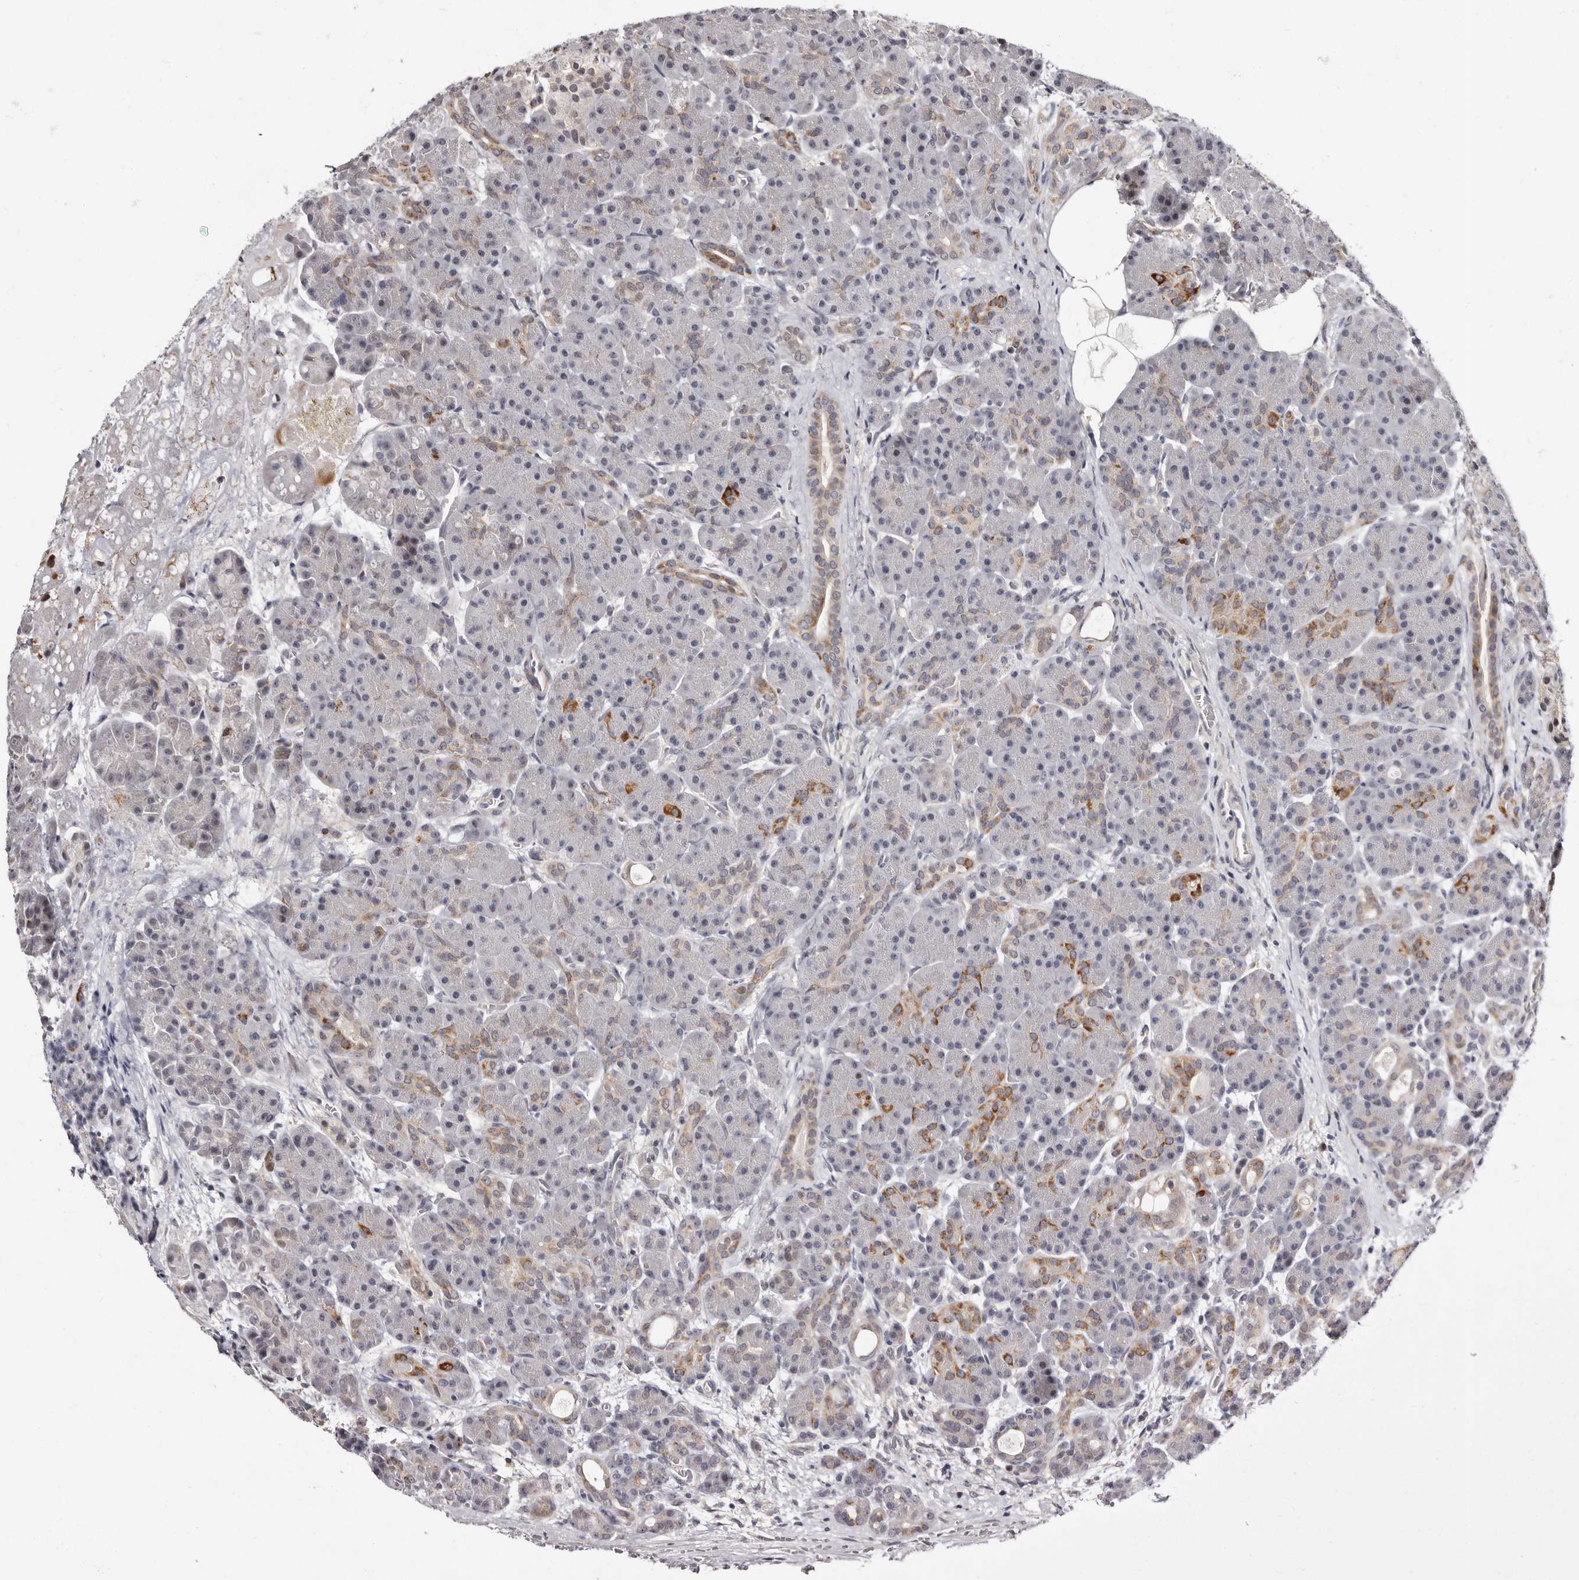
{"staining": {"intensity": "moderate", "quantity": "<25%", "location": "cytoplasmic/membranous"}, "tissue": "pancreas", "cell_type": "Exocrine glandular cells", "image_type": "normal", "snomed": [{"axis": "morphology", "description": "Normal tissue, NOS"}, {"axis": "topography", "description": "Pancreas"}], "caption": "Immunohistochemical staining of normal pancreas demonstrates moderate cytoplasmic/membranous protein staining in about <25% of exocrine glandular cells. (brown staining indicates protein expression, while blue staining denotes nuclei).", "gene": "PHF20L1", "patient": {"sex": "male", "age": 63}}